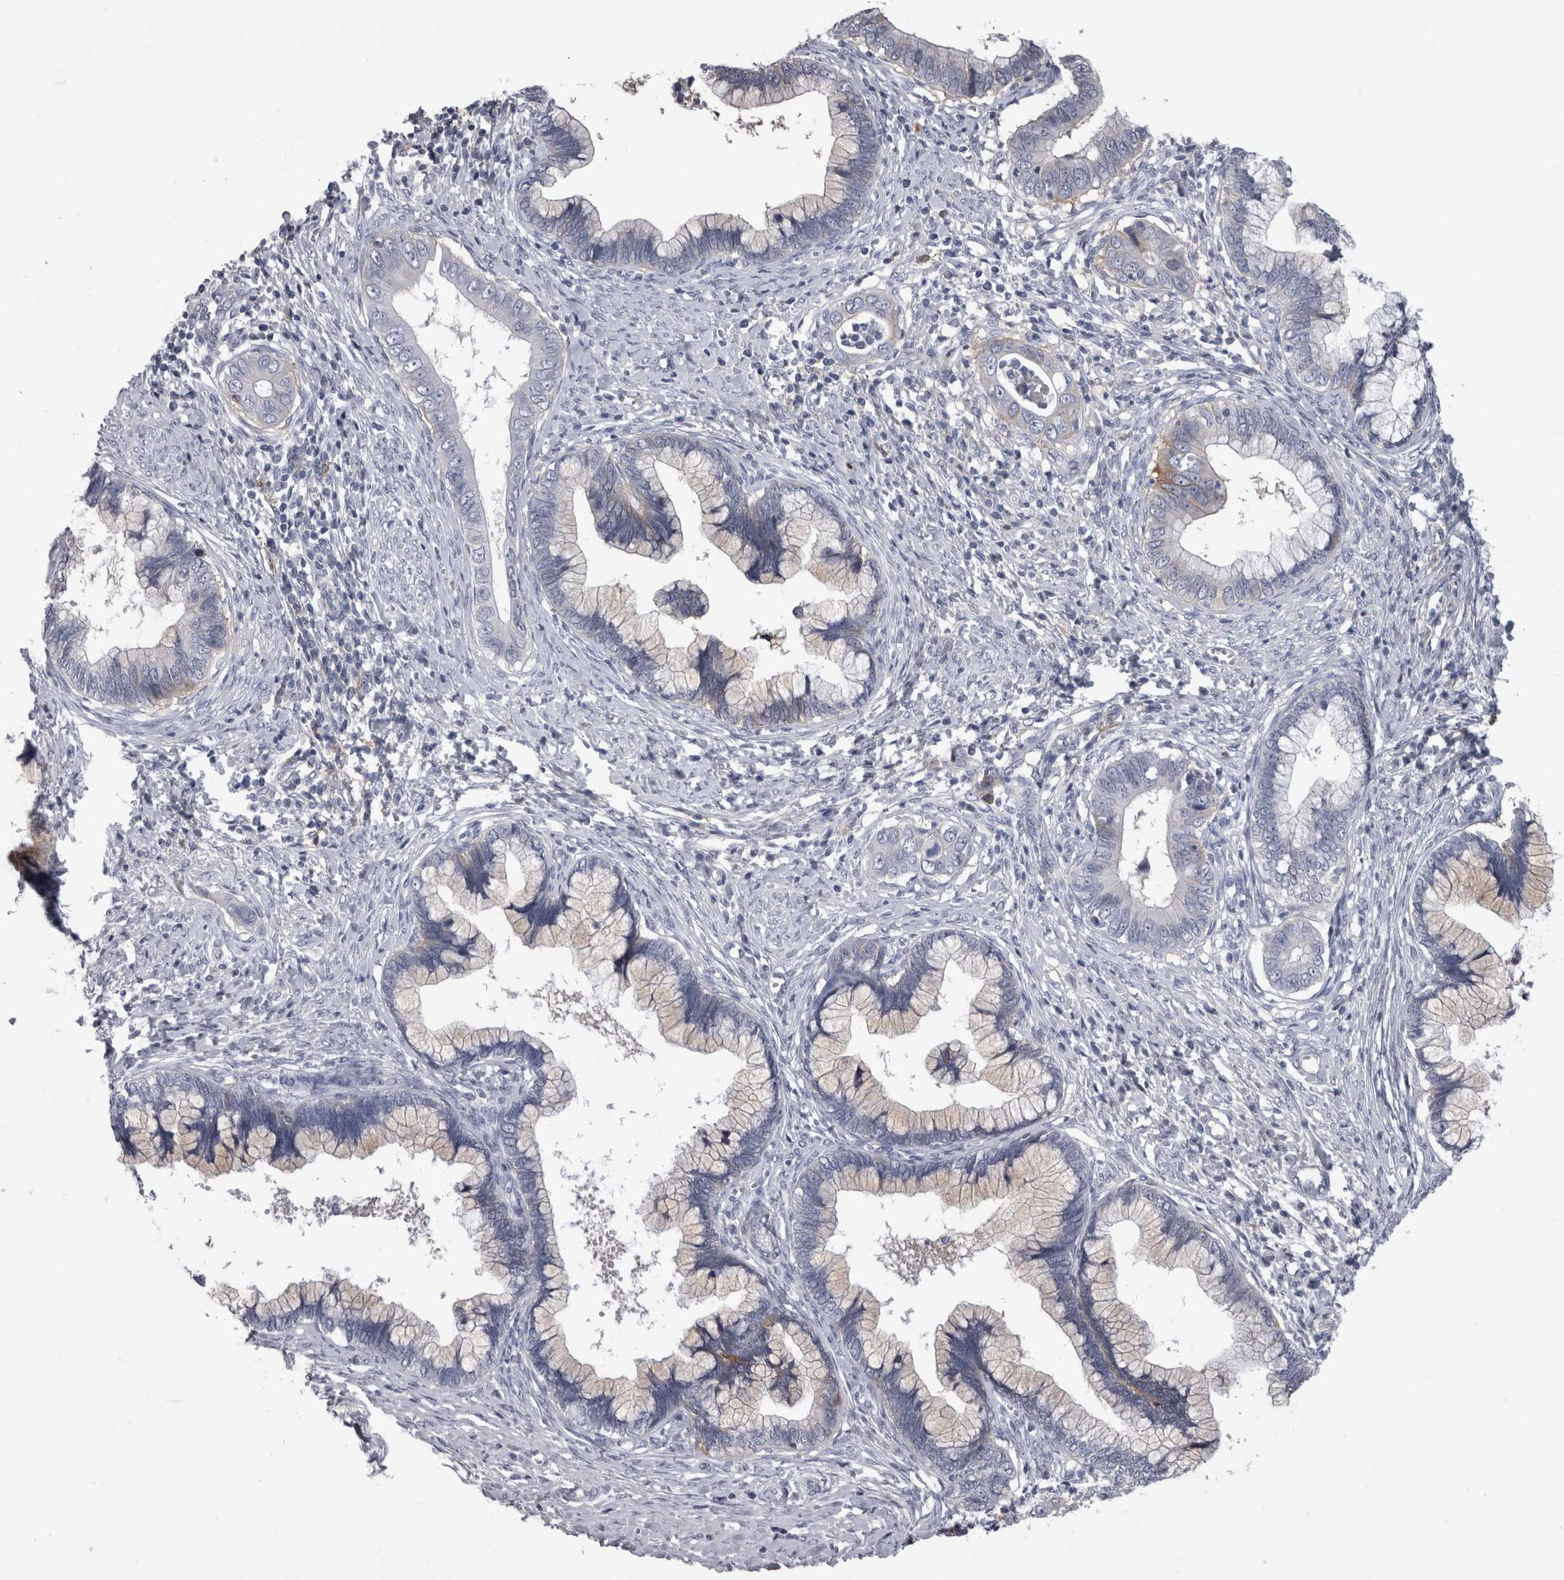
{"staining": {"intensity": "negative", "quantity": "none", "location": "none"}, "tissue": "cervical cancer", "cell_type": "Tumor cells", "image_type": "cancer", "snomed": [{"axis": "morphology", "description": "Adenocarcinoma, NOS"}, {"axis": "topography", "description": "Cervix"}], "caption": "The image demonstrates no significant positivity in tumor cells of adenocarcinoma (cervical). Nuclei are stained in blue.", "gene": "AFMID", "patient": {"sex": "female", "age": 44}}